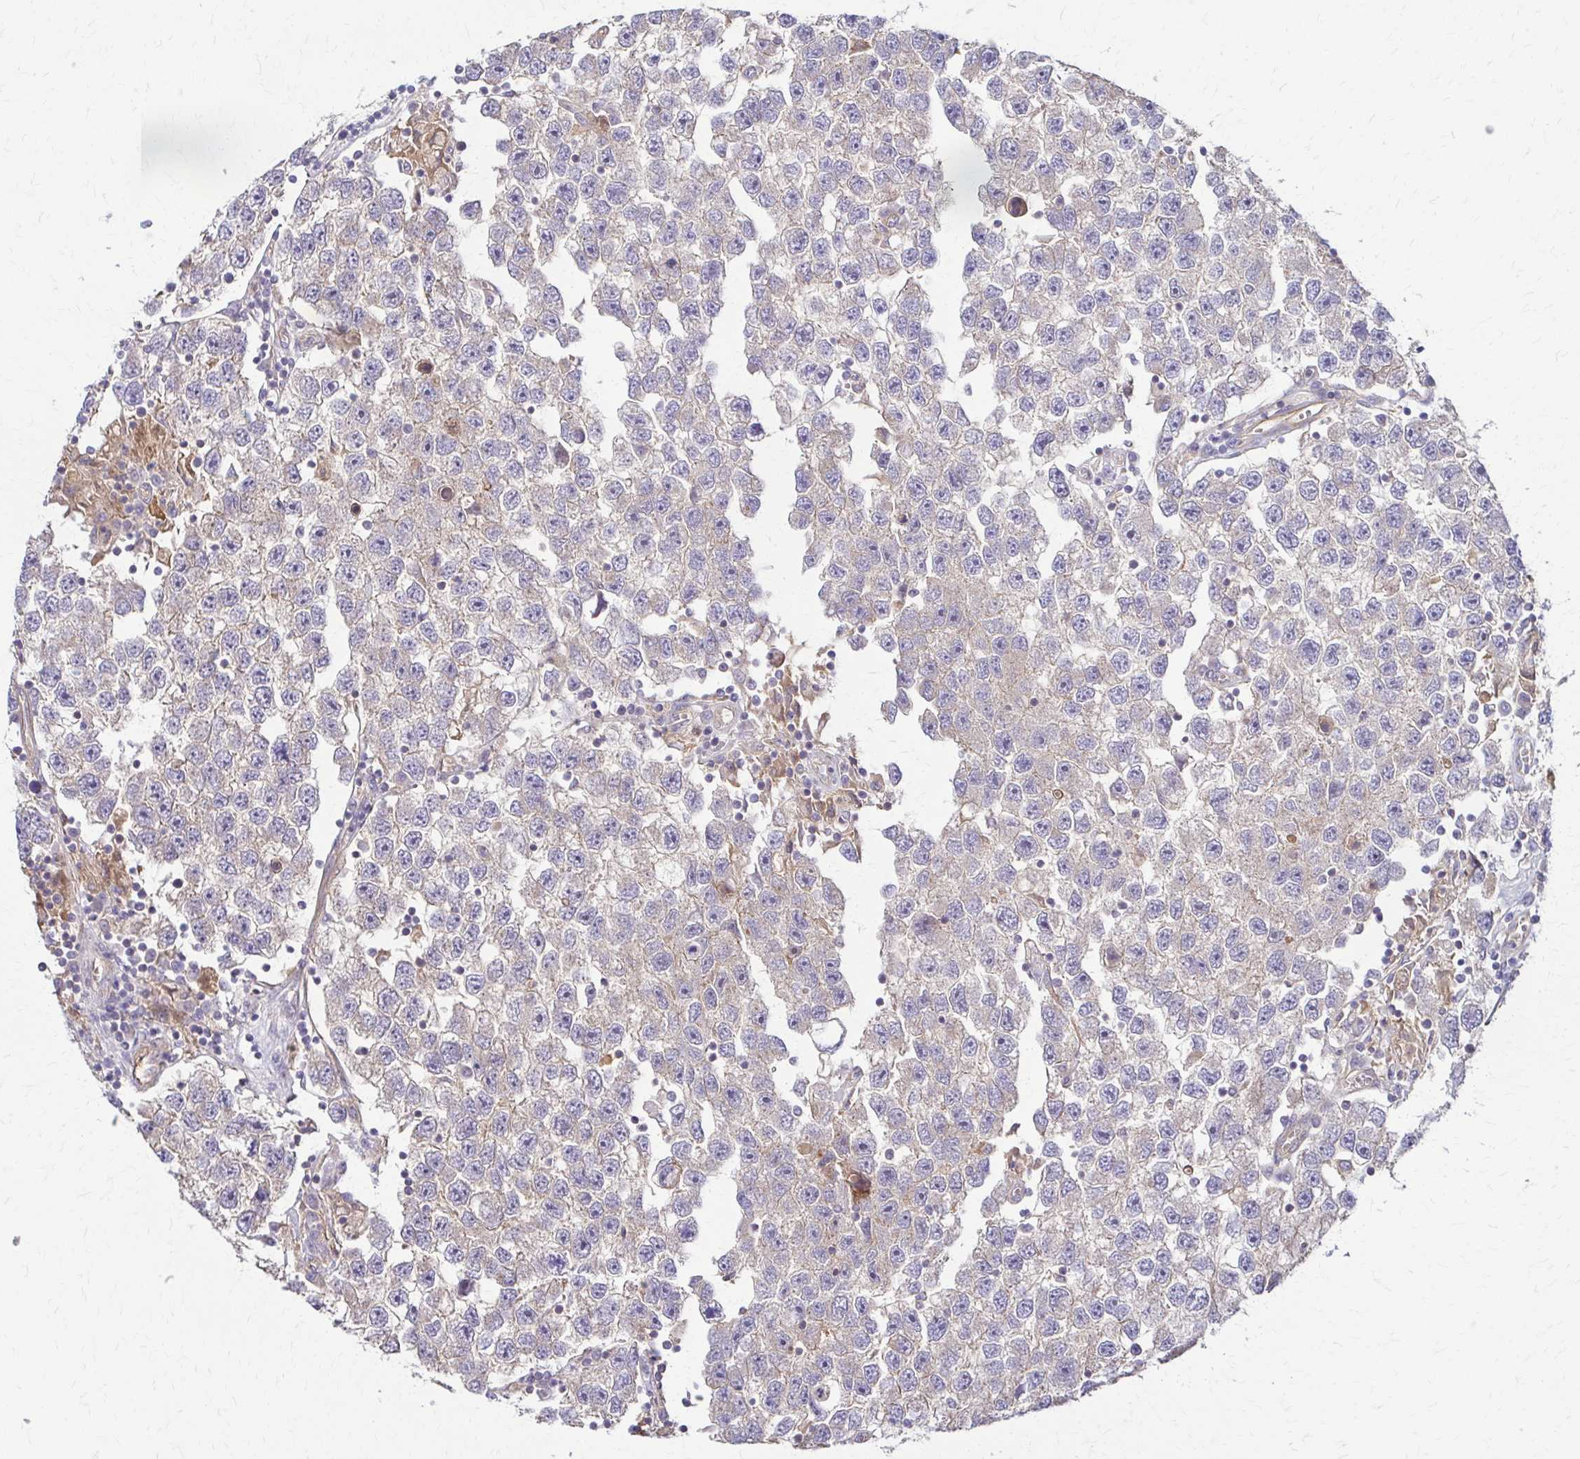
{"staining": {"intensity": "negative", "quantity": "none", "location": "none"}, "tissue": "testis cancer", "cell_type": "Tumor cells", "image_type": "cancer", "snomed": [{"axis": "morphology", "description": "Seminoma, NOS"}, {"axis": "topography", "description": "Testis"}], "caption": "Tumor cells show no significant positivity in testis cancer. (Stains: DAB immunohistochemistry (IHC) with hematoxylin counter stain, Microscopy: brightfield microscopy at high magnification).", "gene": "DSP", "patient": {"sex": "male", "age": 26}}